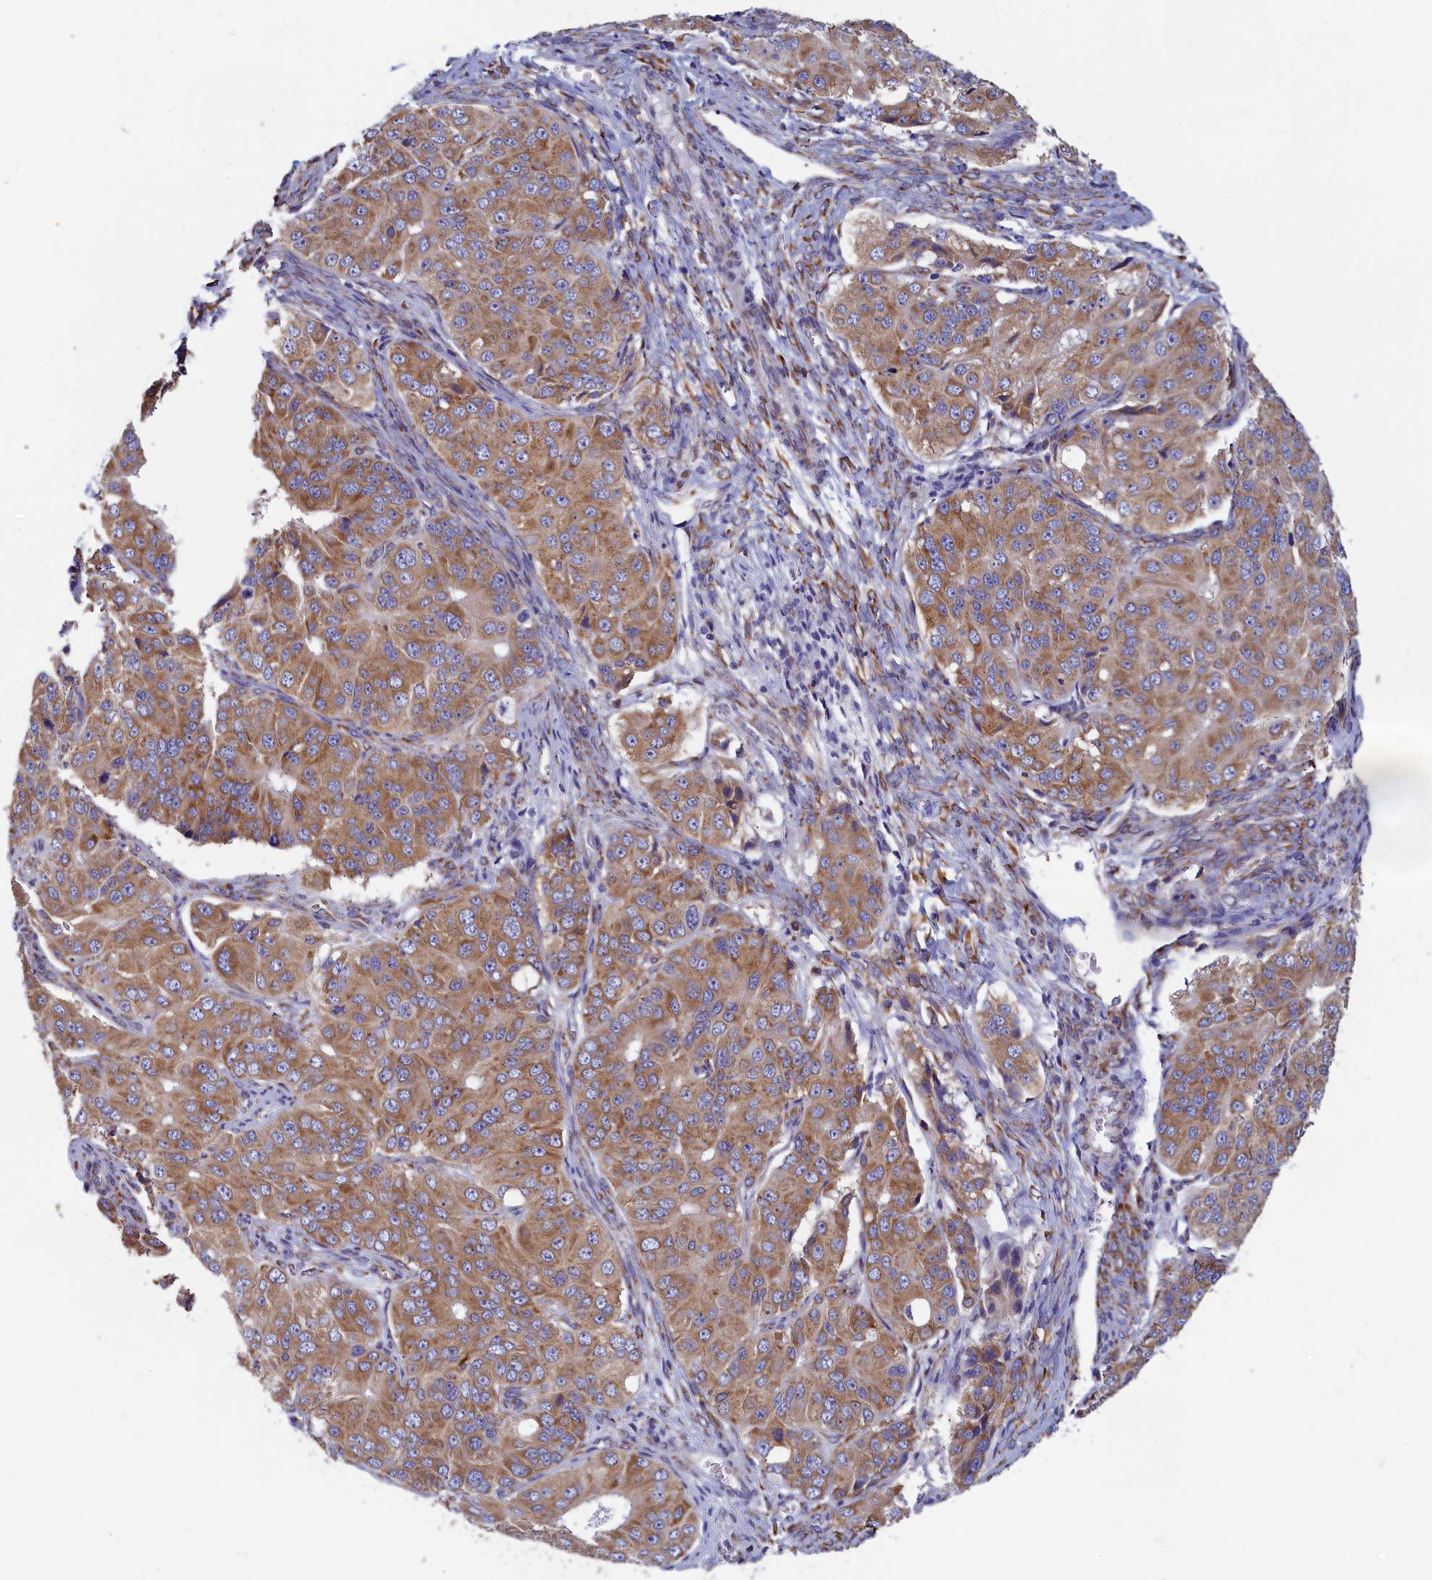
{"staining": {"intensity": "moderate", "quantity": ">75%", "location": "cytoplasmic/membranous"}, "tissue": "ovarian cancer", "cell_type": "Tumor cells", "image_type": "cancer", "snomed": [{"axis": "morphology", "description": "Carcinoma, endometroid"}, {"axis": "topography", "description": "Ovary"}], "caption": "DAB (3,3'-diaminobenzidine) immunohistochemical staining of endometroid carcinoma (ovarian) reveals moderate cytoplasmic/membranous protein expression in about >75% of tumor cells. (DAB (3,3'-diaminobenzidine) IHC, brown staining for protein, blue staining for nuclei).", "gene": "CCDC68", "patient": {"sex": "female", "age": 51}}